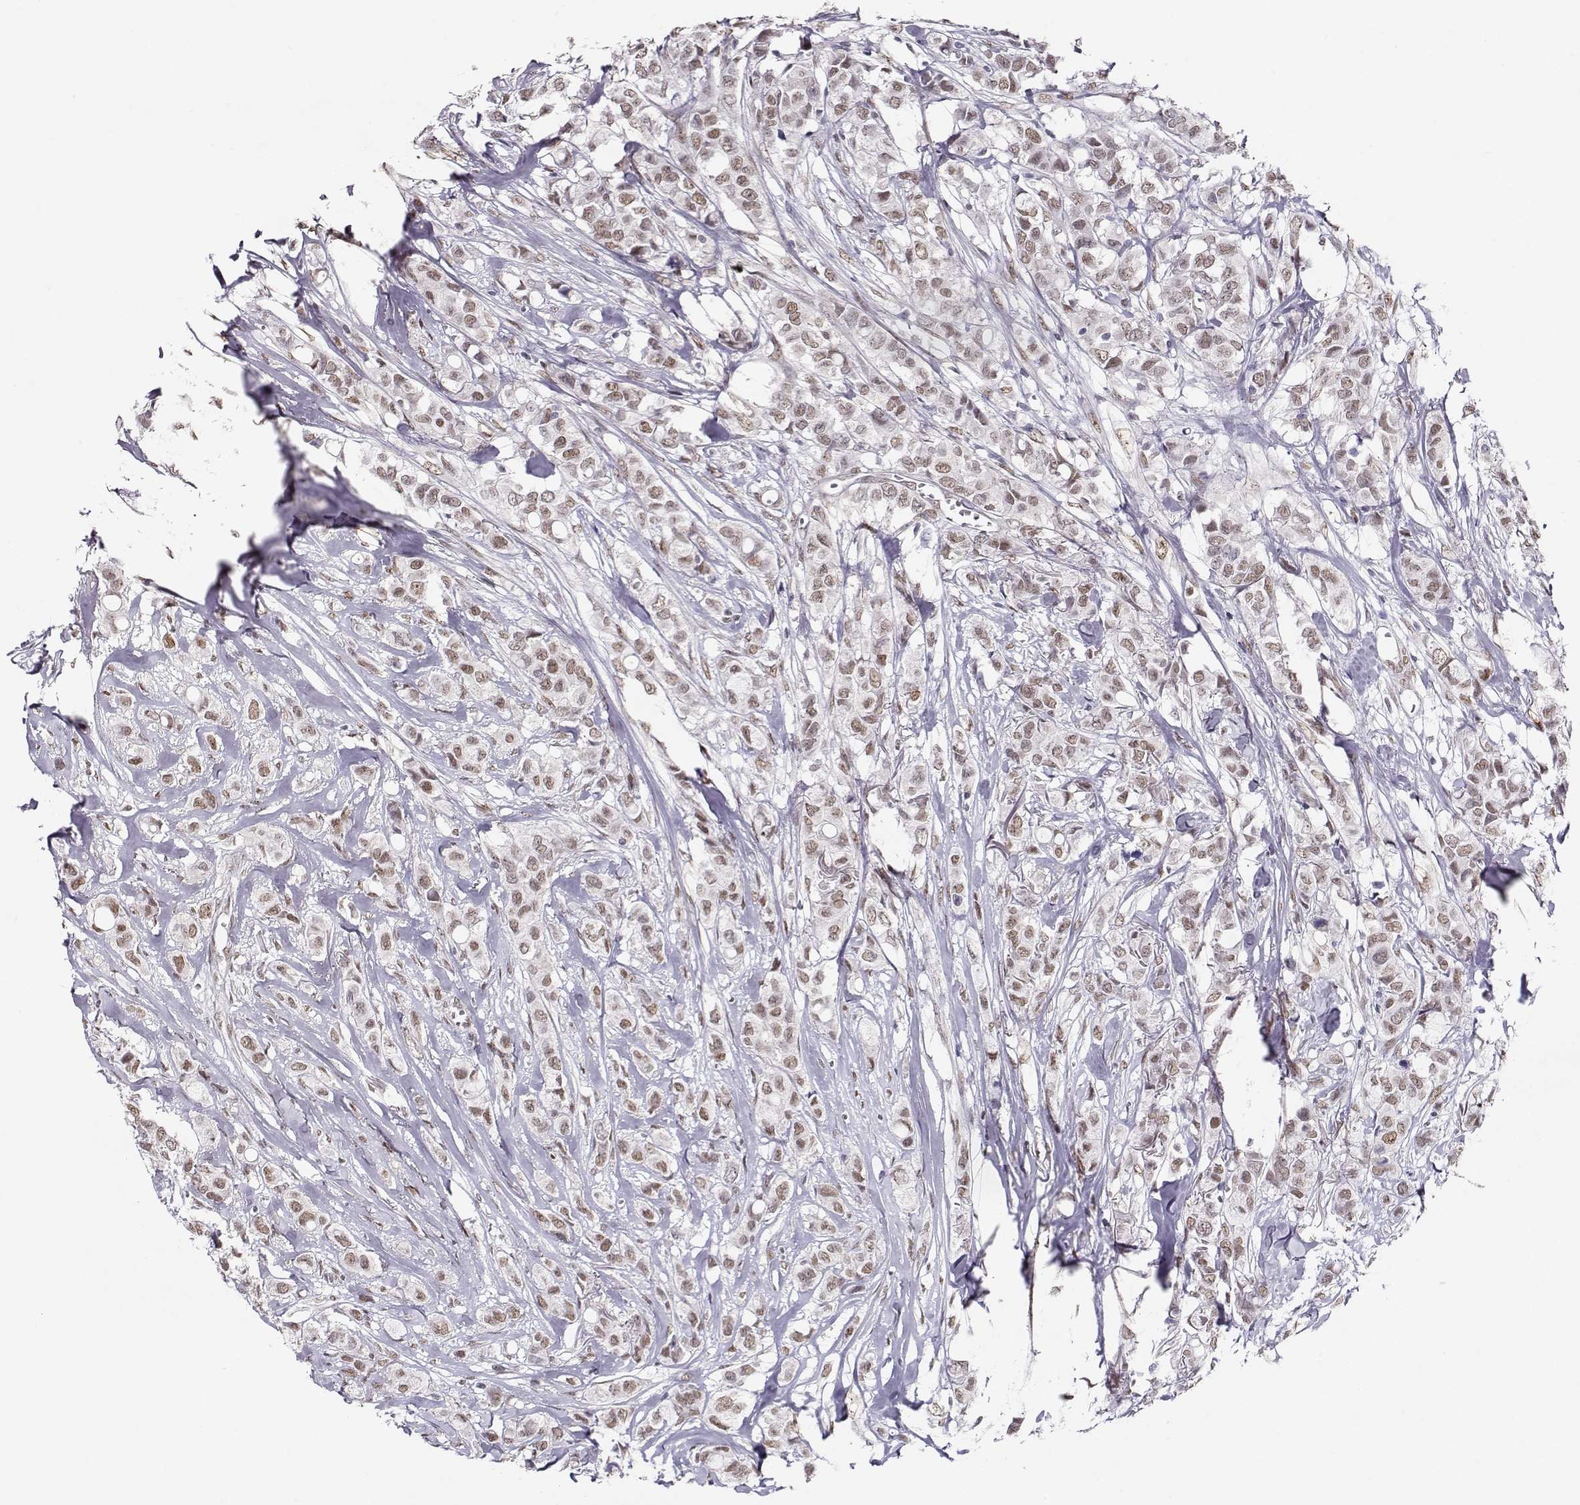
{"staining": {"intensity": "weak", "quantity": ">75%", "location": "nuclear"}, "tissue": "breast cancer", "cell_type": "Tumor cells", "image_type": "cancer", "snomed": [{"axis": "morphology", "description": "Duct carcinoma"}, {"axis": "topography", "description": "Breast"}], "caption": "Human breast invasive ductal carcinoma stained for a protein (brown) displays weak nuclear positive positivity in approximately >75% of tumor cells.", "gene": "POLI", "patient": {"sex": "female", "age": 85}}